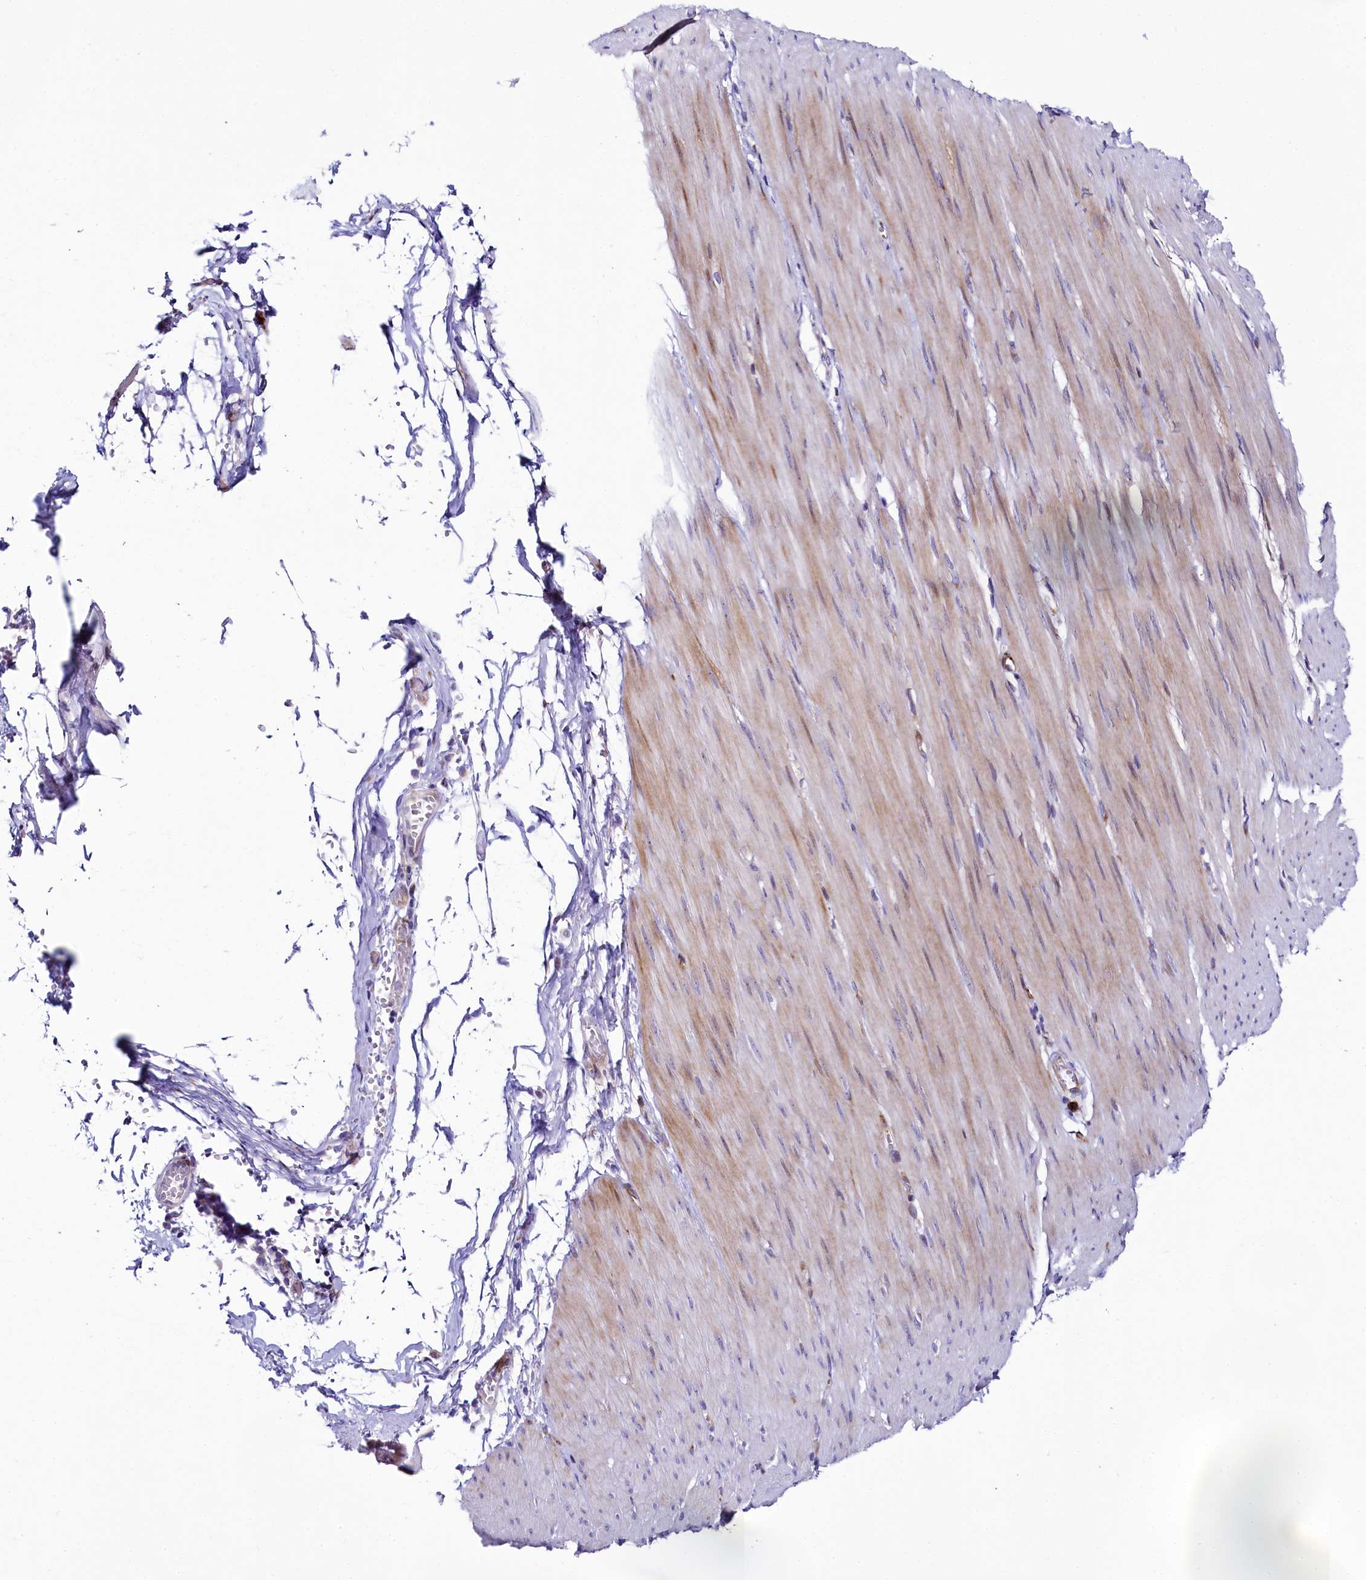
{"staining": {"intensity": "moderate", "quantity": "25%-75%", "location": "cytoplasmic/membranous"}, "tissue": "smooth muscle", "cell_type": "Smooth muscle cells", "image_type": "normal", "snomed": [{"axis": "morphology", "description": "Normal tissue, NOS"}, {"axis": "morphology", "description": "Adenocarcinoma, NOS"}, {"axis": "topography", "description": "Colon"}, {"axis": "topography", "description": "Peripheral nerve tissue"}], "caption": "Smooth muscle cells demonstrate medium levels of moderate cytoplasmic/membranous positivity in about 25%-75% of cells in benign human smooth muscle. (Stains: DAB in brown, nuclei in blue, Microscopy: brightfield microscopy at high magnification).", "gene": "SH3TC2", "patient": {"sex": "male", "age": 14}}